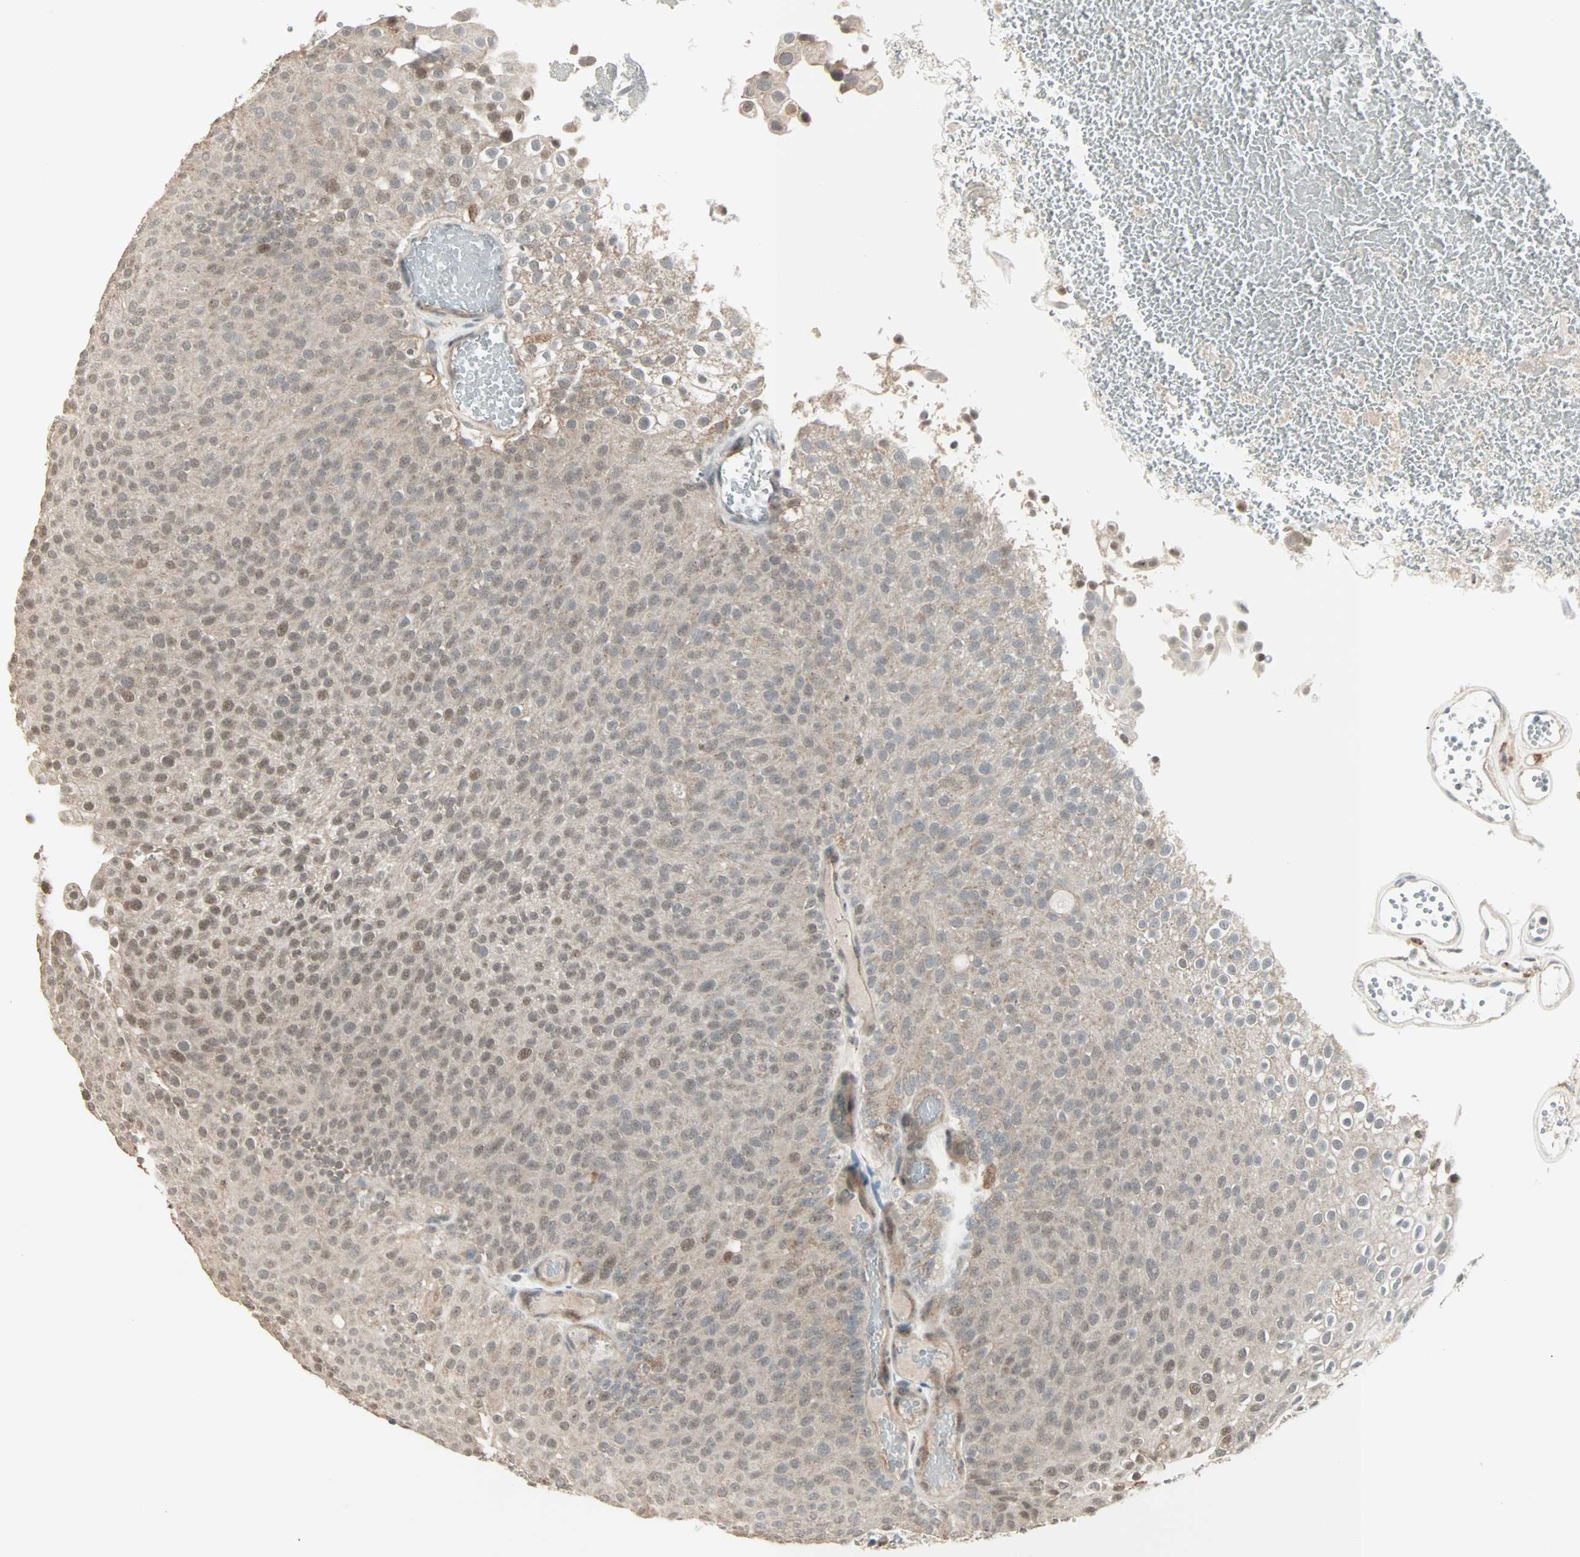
{"staining": {"intensity": "weak", "quantity": ">75%", "location": "cytoplasmic/membranous,nuclear"}, "tissue": "urothelial cancer", "cell_type": "Tumor cells", "image_type": "cancer", "snomed": [{"axis": "morphology", "description": "Urothelial carcinoma, Low grade"}, {"axis": "topography", "description": "Urinary bladder"}], "caption": "Immunohistochemistry of urothelial cancer reveals low levels of weak cytoplasmic/membranous and nuclear staining in about >75% of tumor cells. (DAB IHC with brightfield microscopy, high magnification).", "gene": "KDM4A", "patient": {"sex": "male", "age": 78}}